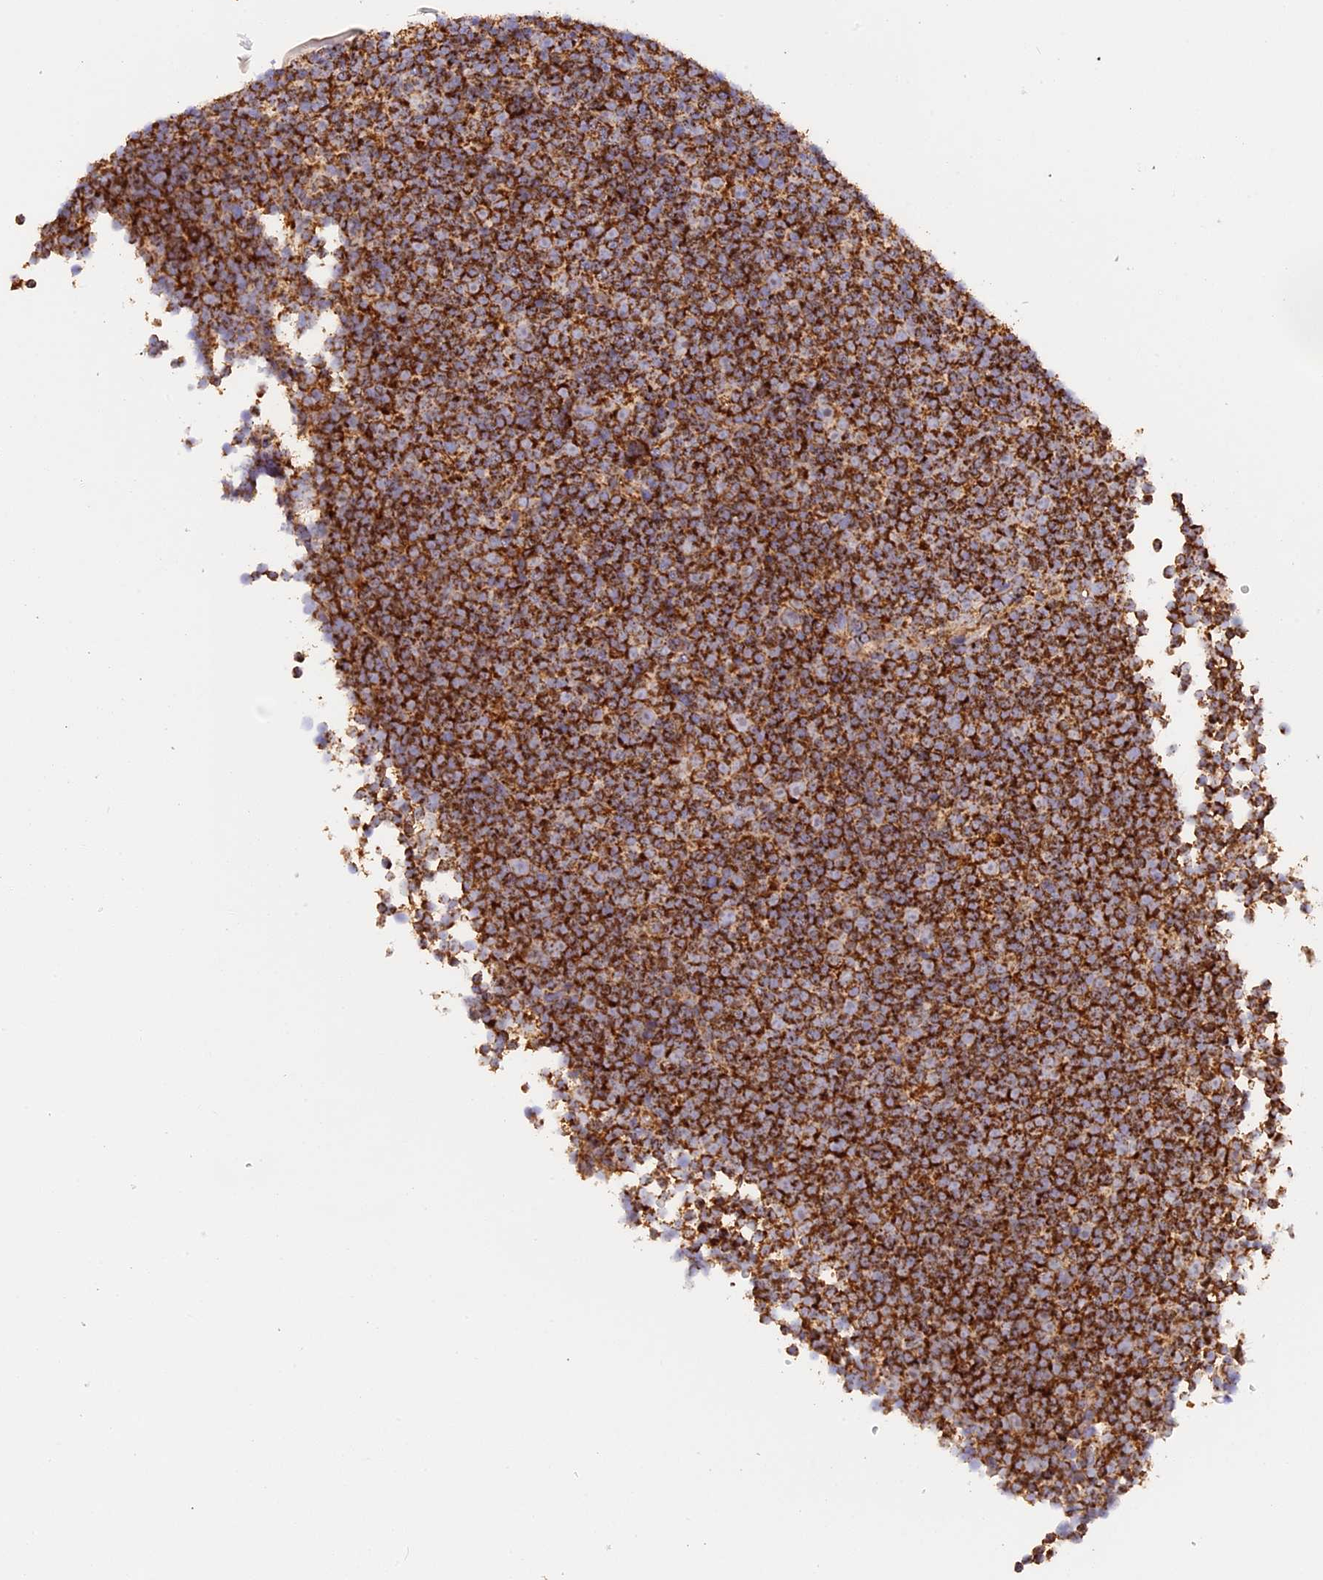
{"staining": {"intensity": "strong", "quantity": ">75%", "location": "cytoplasmic/membranous"}, "tissue": "lymphoma", "cell_type": "Tumor cells", "image_type": "cancer", "snomed": [{"axis": "morphology", "description": "Malignant lymphoma, non-Hodgkin's type, Low grade"}, {"axis": "topography", "description": "Lymph node"}], "caption": "Malignant lymphoma, non-Hodgkin's type (low-grade) stained for a protein (brown) exhibits strong cytoplasmic/membranous positive expression in approximately >75% of tumor cells.", "gene": "UQCRB", "patient": {"sex": "female", "age": 67}}